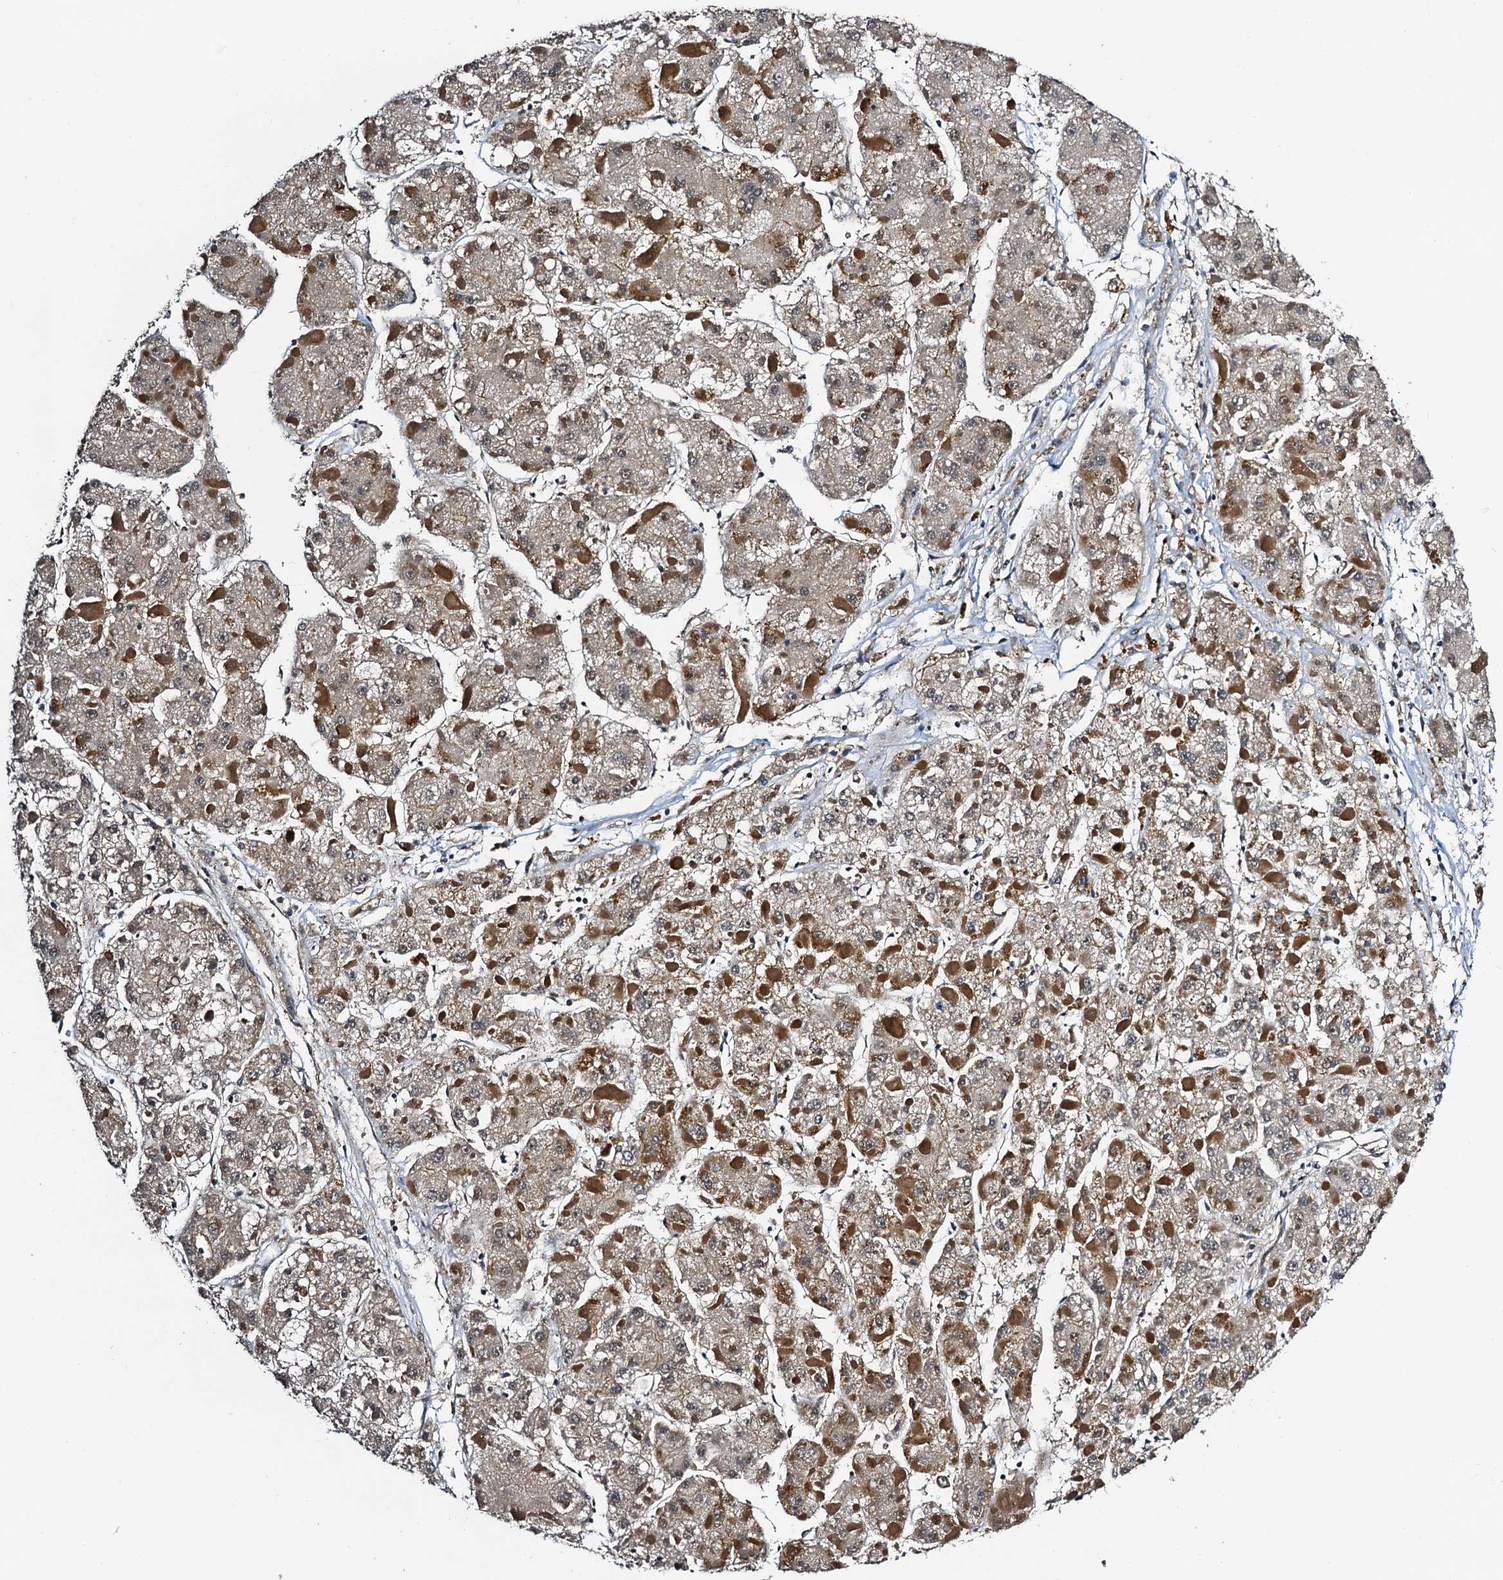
{"staining": {"intensity": "negative", "quantity": "none", "location": "none"}, "tissue": "liver cancer", "cell_type": "Tumor cells", "image_type": "cancer", "snomed": [{"axis": "morphology", "description": "Carcinoma, Hepatocellular, NOS"}, {"axis": "topography", "description": "Liver"}], "caption": "Immunohistochemistry micrograph of neoplastic tissue: hepatocellular carcinoma (liver) stained with DAB (3,3'-diaminobenzidine) exhibits no significant protein positivity in tumor cells. Brightfield microscopy of IHC stained with DAB (brown) and hematoxylin (blue), captured at high magnification.", "gene": "NAA16", "patient": {"sex": "female", "age": 73}}